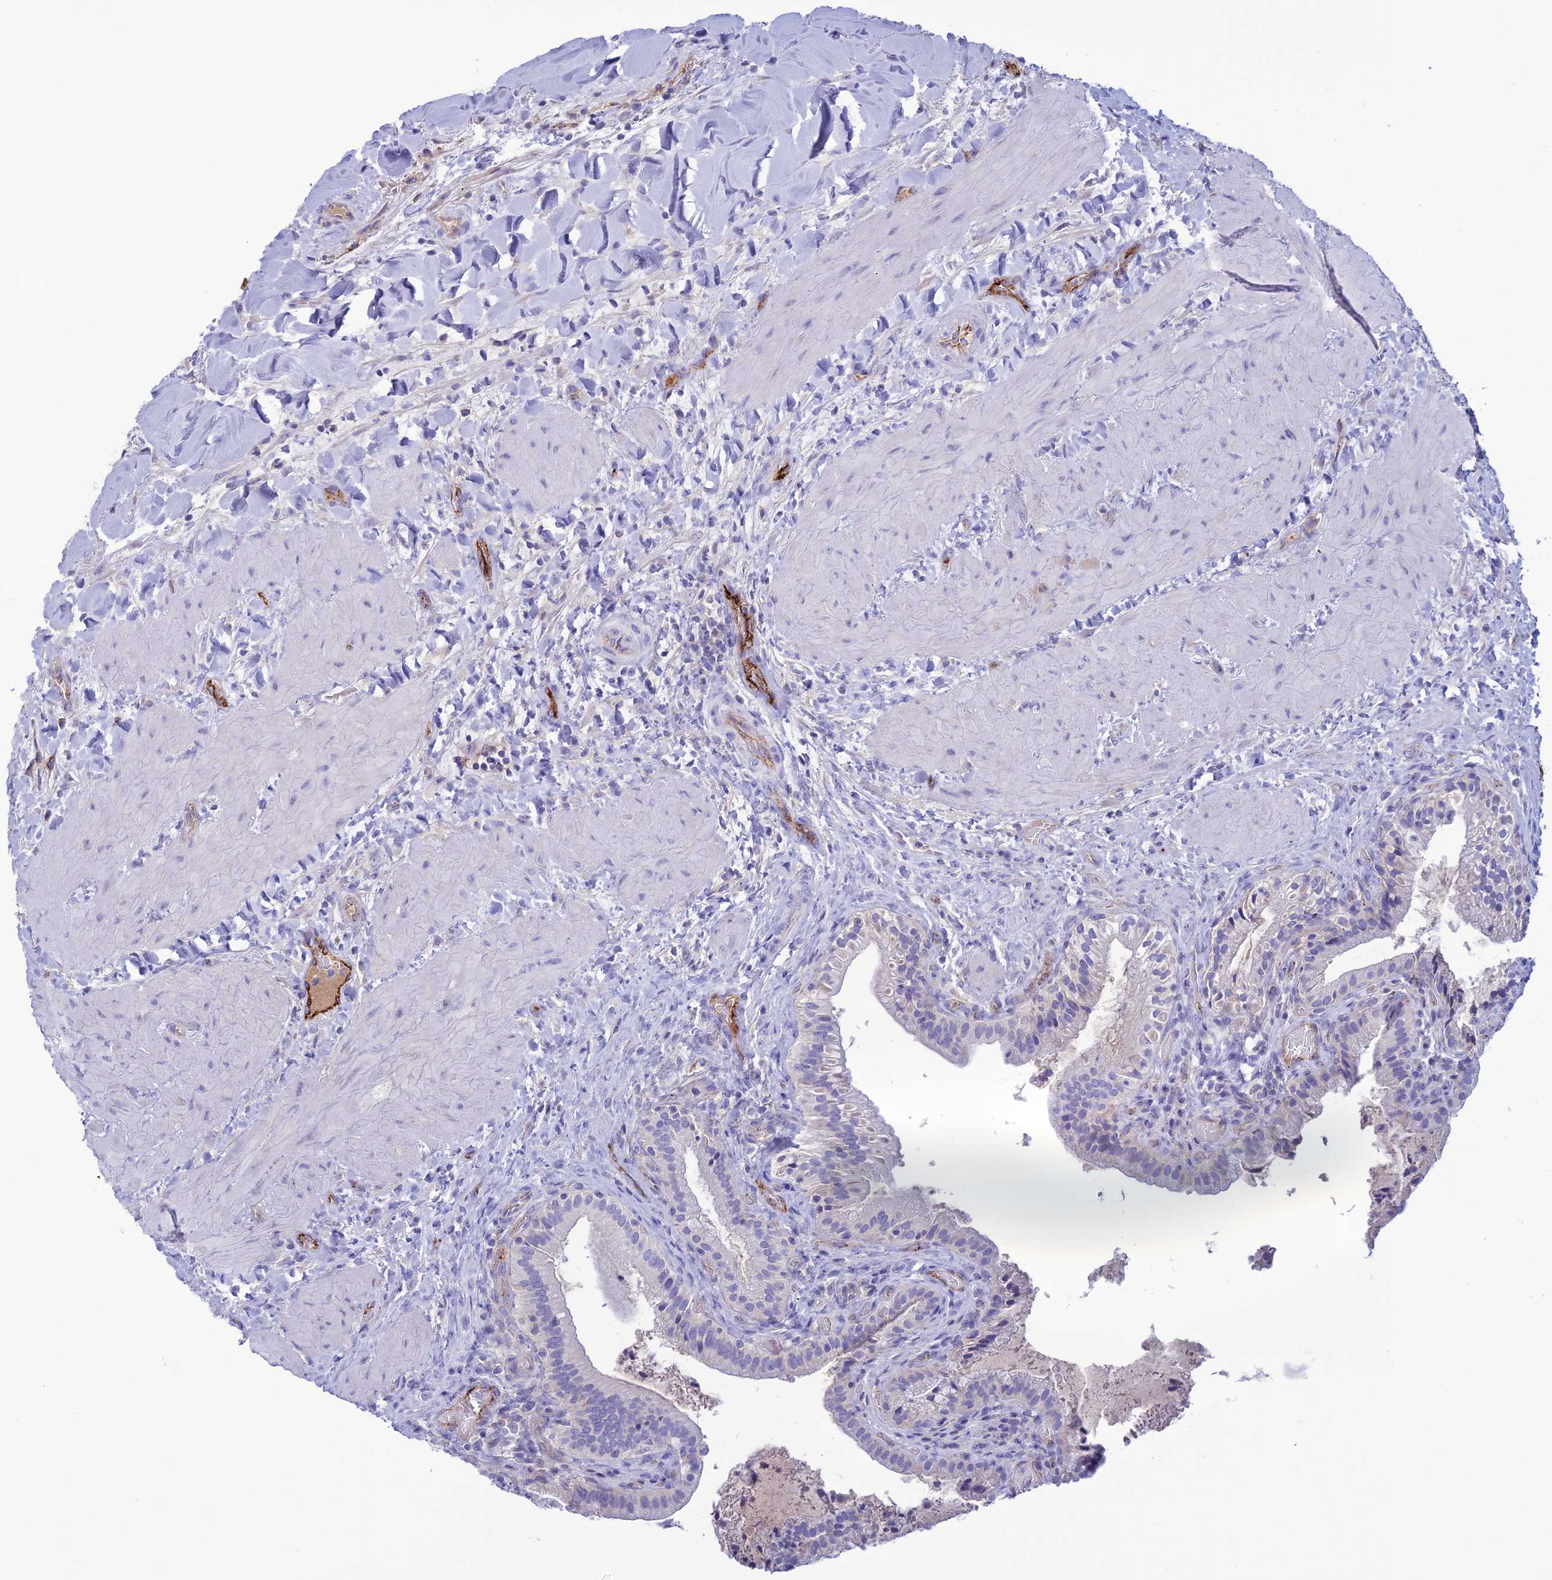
{"staining": {"intensity": "negative", "quantity": "none", "location": "none"}, "tissue": "gallbladder", "cell_type": "Glandular cells", "image_type": "normal", "snomed": [{"axis": "morphology", "description": "Normal tissue, NOS"}, {"axis": "topography", "description": "Gallbladder"}], "caption": "The IHC photomicrograph has no significant expression in glandular cells of gallbladder.", "gene": "CDC42EP5", "patient": {"sex": "male", "age": 24}}